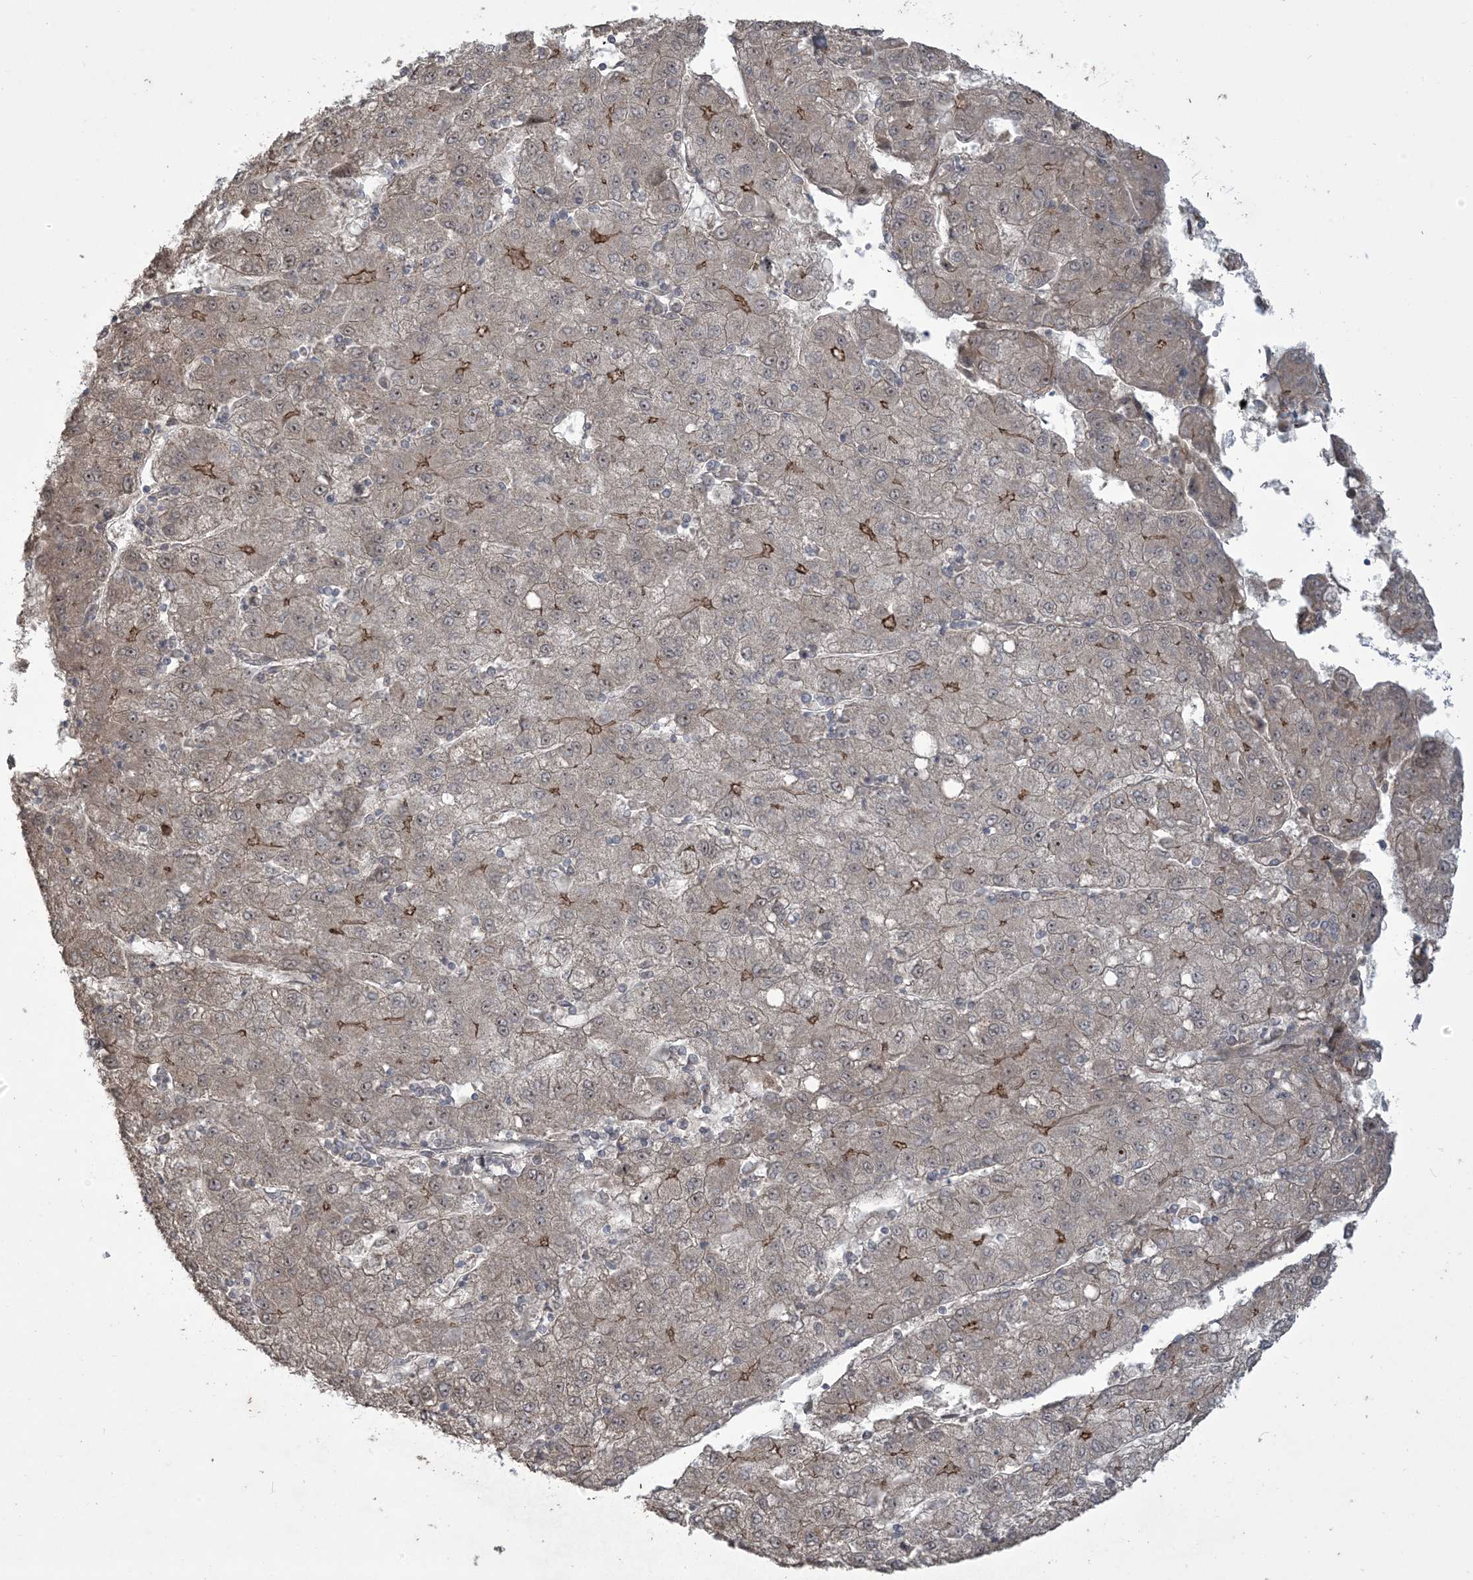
{"staining": {"intensity": "moderate", "quantity": "<25%", "location": "cytoplasmic/membranous"}, "tissue": "liver cancer", "cell_type": "Tumor cells", "image_type": "cancer", "snomed": [{"axis": "morphology", "description": "Carcinoma, Hepatocellular, NOS"}, {"axis": "topography", "description": "Liver"}], "caption": "Liver cancer stained with a brown dye shows moderate cytoplasmic/membranous positive staining in about <25% of tumor cells.", "gene": "KLHL18", "patient": {"sex": "male", "age": 72}}